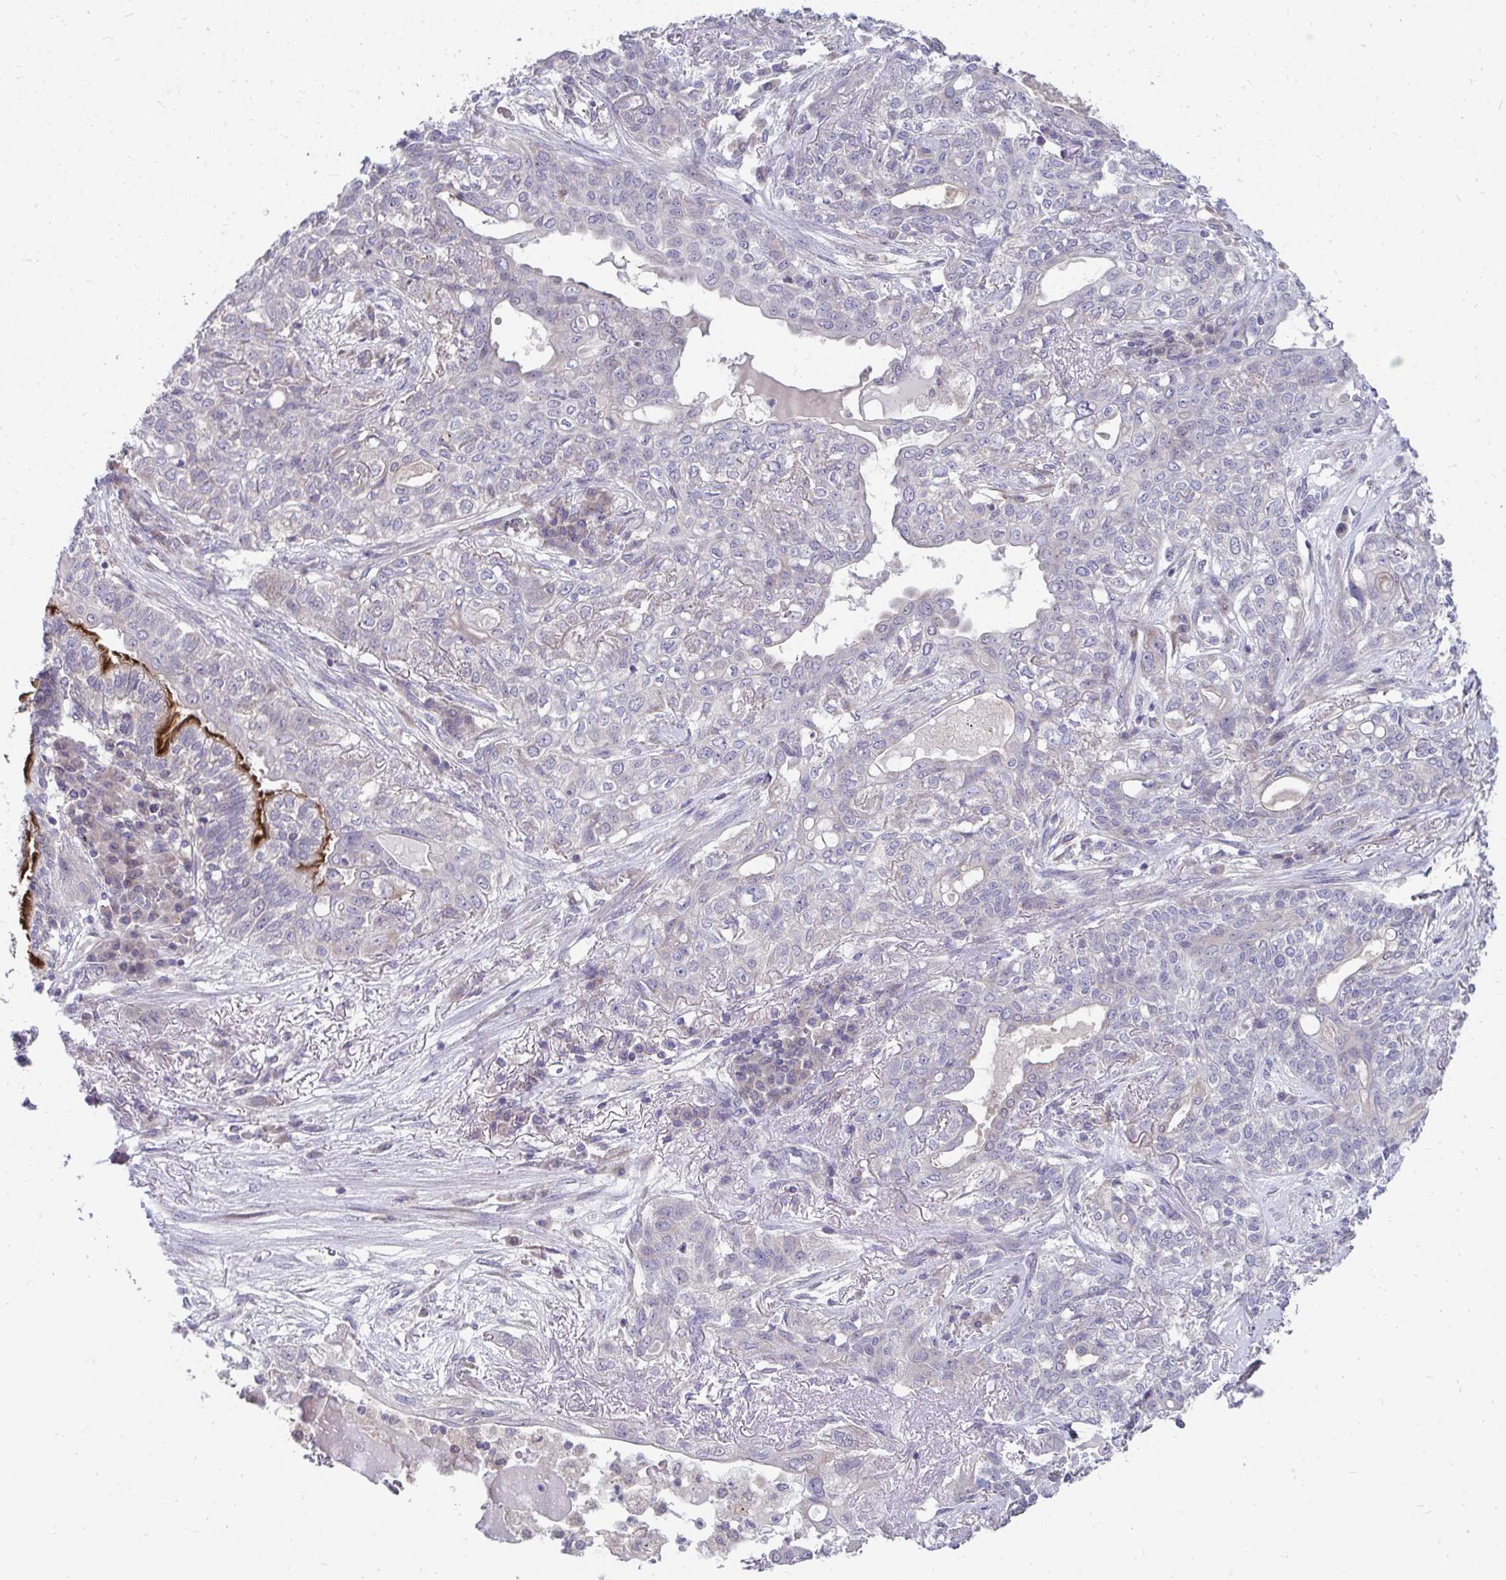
{"staining": {"intensity": "negative", "quantity": "none", "location": "none"}, "tissue": "lung cancer", "cell_type": "Tumor cells", "image_type": "cancer", "snomed": [{"axis": "morphology", "description": "Squamous cell carcinoma, NOS"}, {"axis": "topography", "description": "Lung"}], "caption": "Micrograph shows no significant protein staining in tumor cells of lung squamous cell carcinoma.", "gene": "MROH8", "patient": {"sex": "female", "age": 70}}